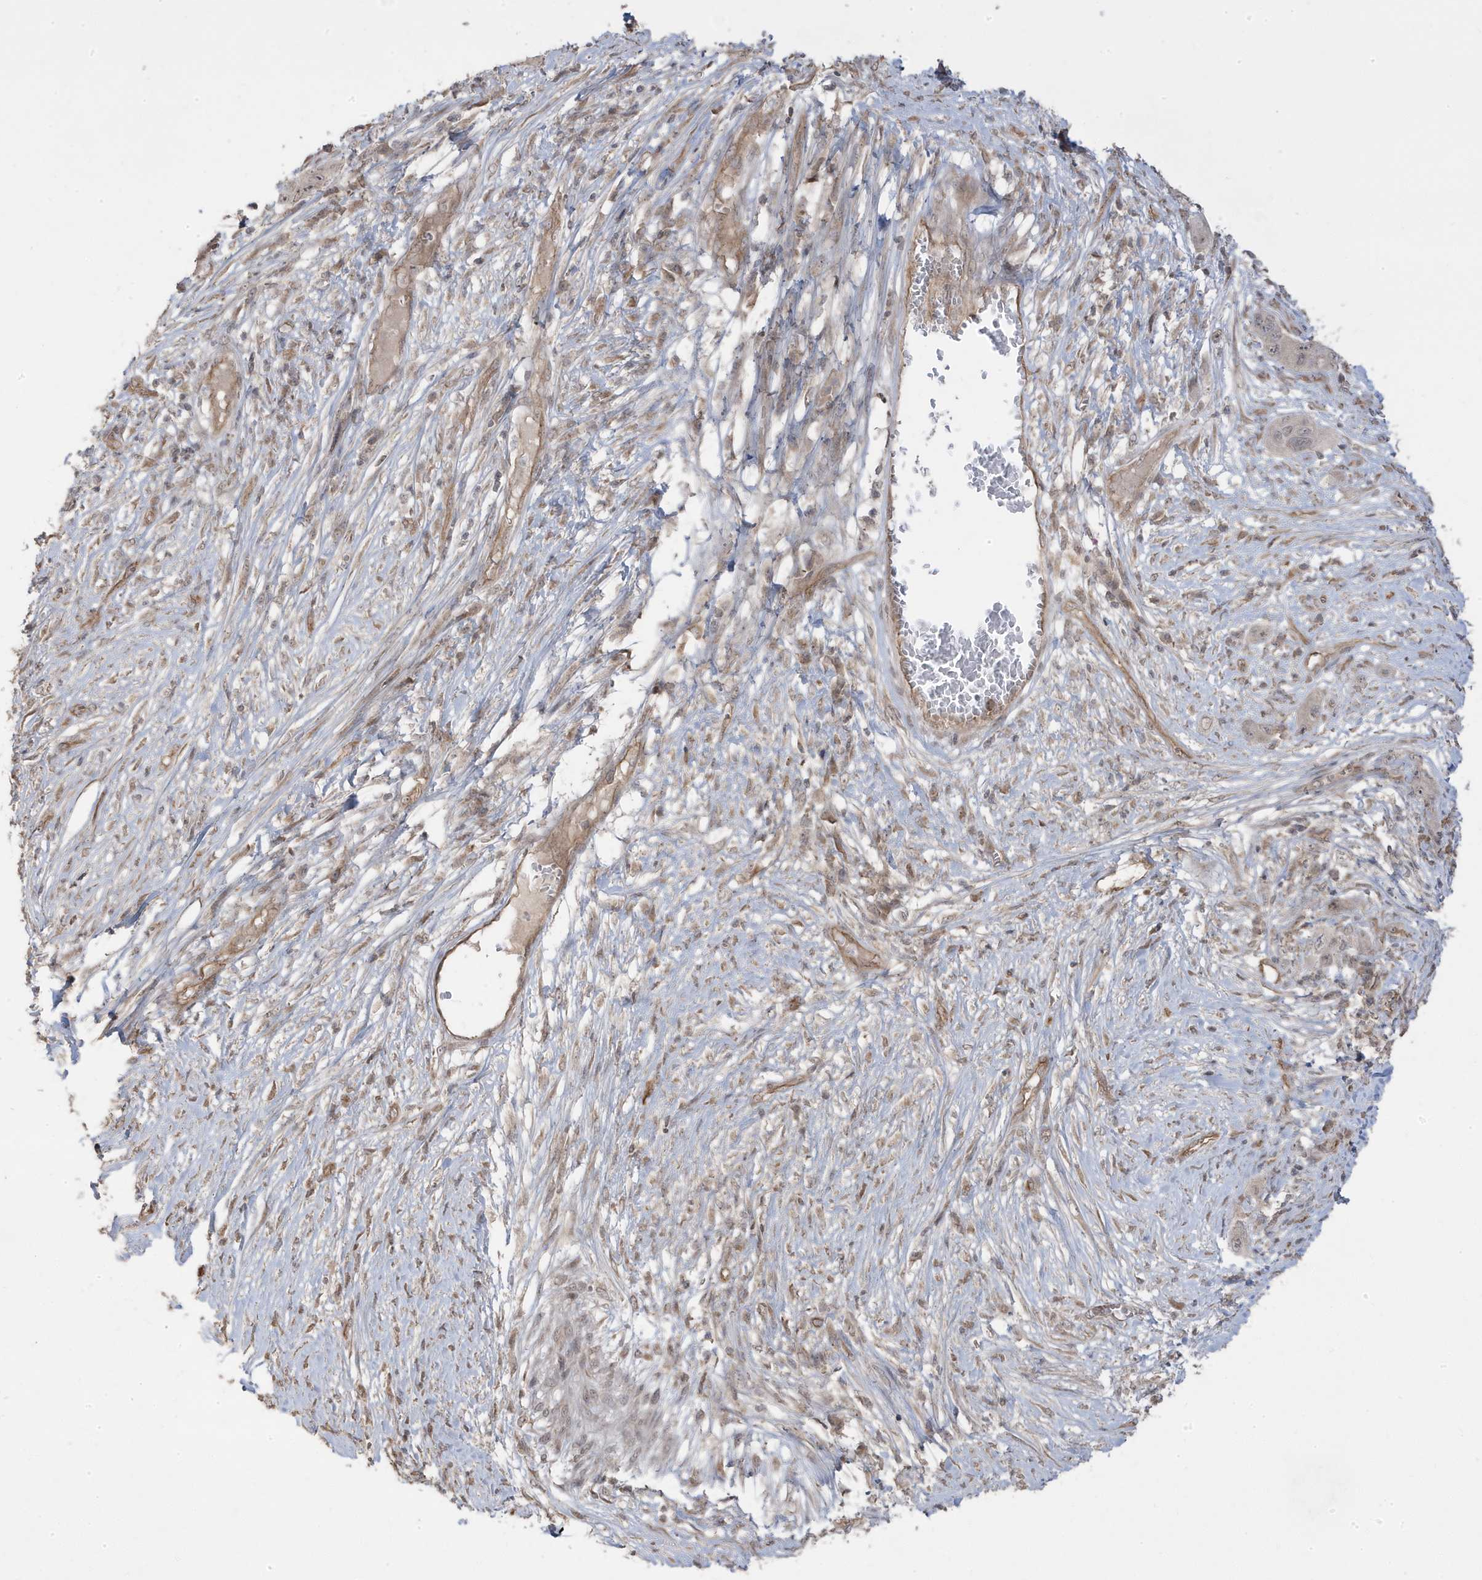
{"staining": {"intensity": "negative", "quantity": "none", "location": "none"}, "tissue": "skin cancer", "cell_type": "Tumor cells", "image_type": "cancer", "snomed": [{"axis": "morphology", "description": "Squamous cell carcinoma, NOS"}, {"axis": "topography", "description": "Skin"}], "caption": "Protein analysis of squamous cell carcinoma (skin) demonstrates no significant positivity in tumor cells.", "gene": "DNAJC12", "patient": {"sex": "male", "age": 55}}